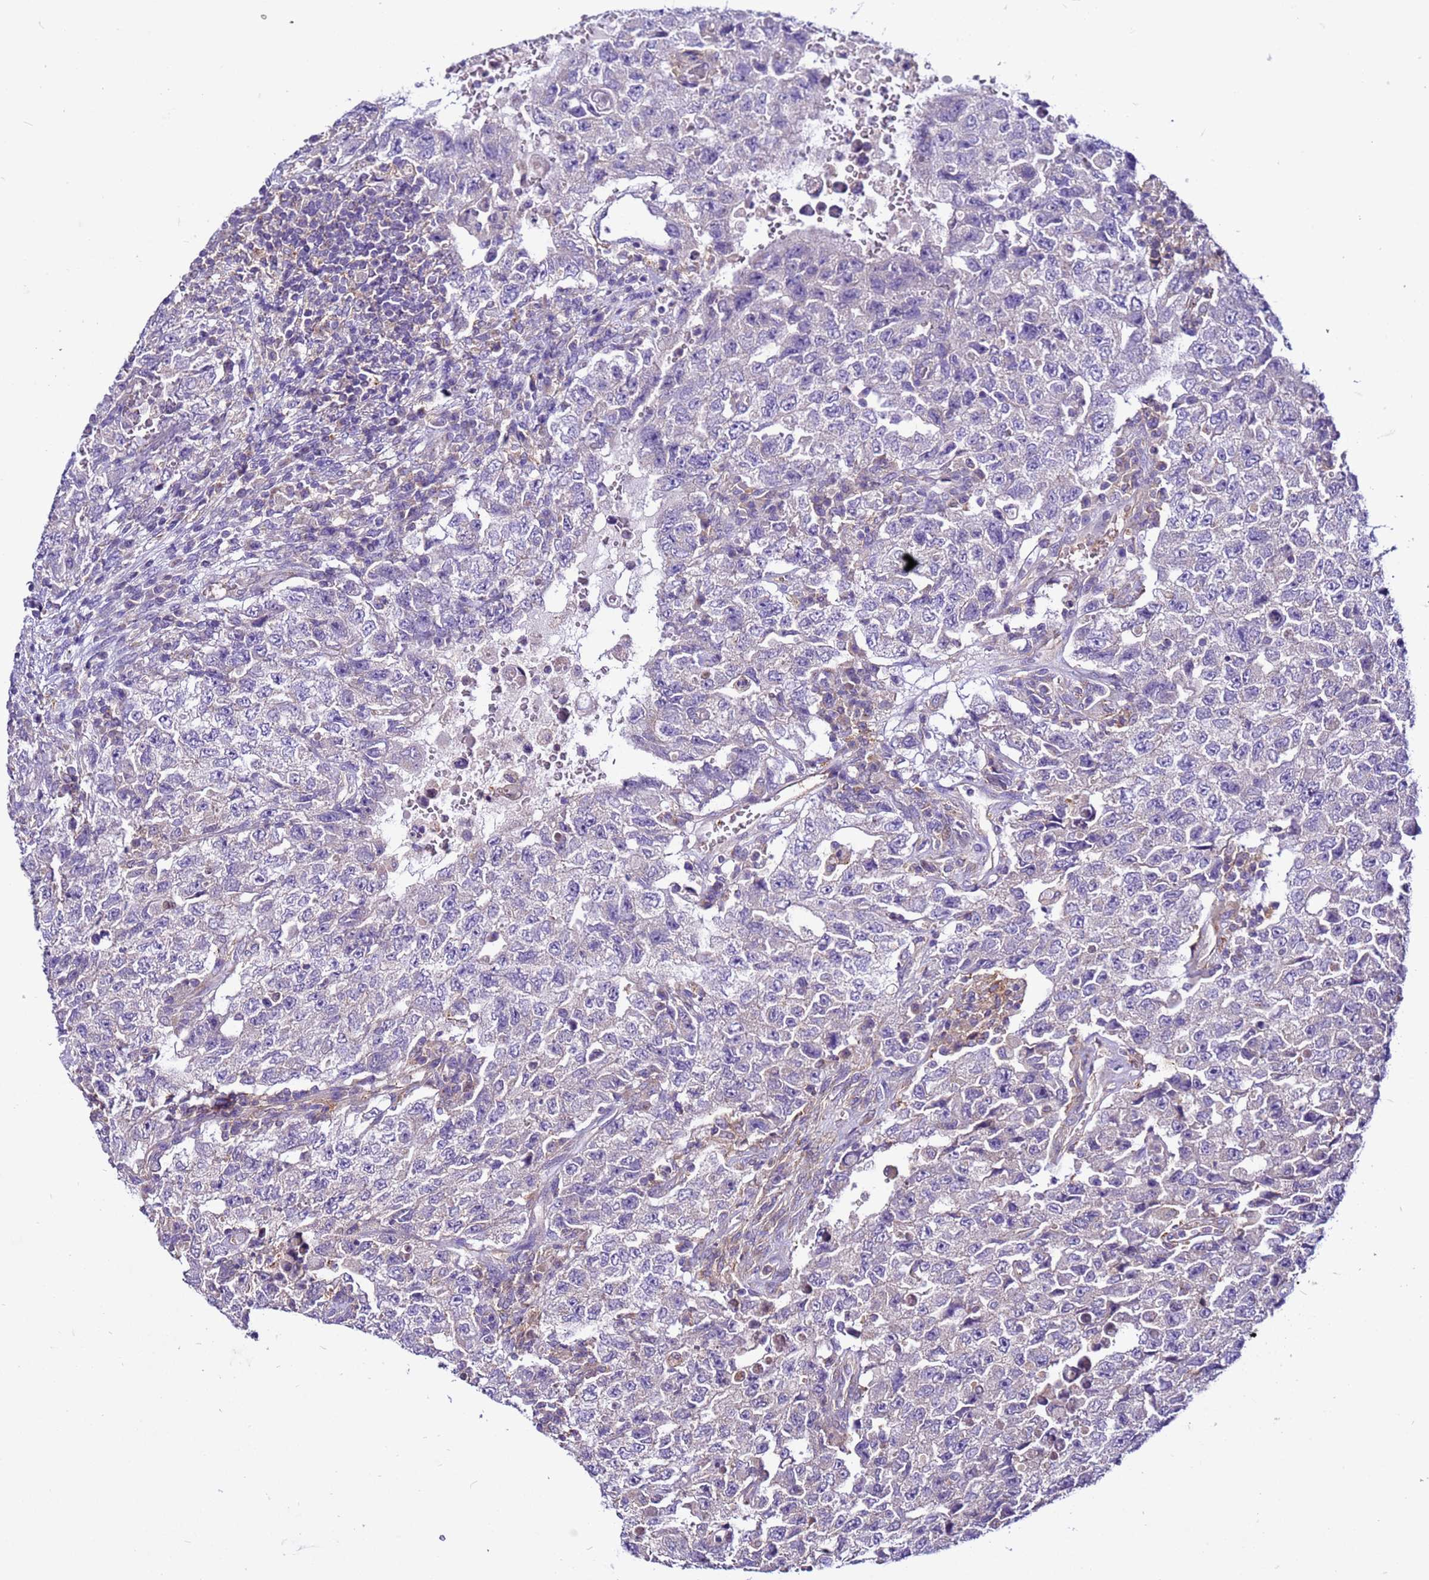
{"staining": {"intensity": "negative", "quantity": "none", "location": "none"}, "tissue": "testis cancer", "cell_type": "Tumor cells", "image_type": "cancer", "snomed": [{"axis": "morphology", "description": "Carcinoma, Embryonal, NOS"}, {"axis": "topography", "description": "Testis"}], "caption": "This is an immunohistochemistry (IHC) micrograph of embryonal carcinoma (testis). There is no expression in tumor cells.", "gene": "PKD1", "patient": {"sex": "male", "age": 26}}